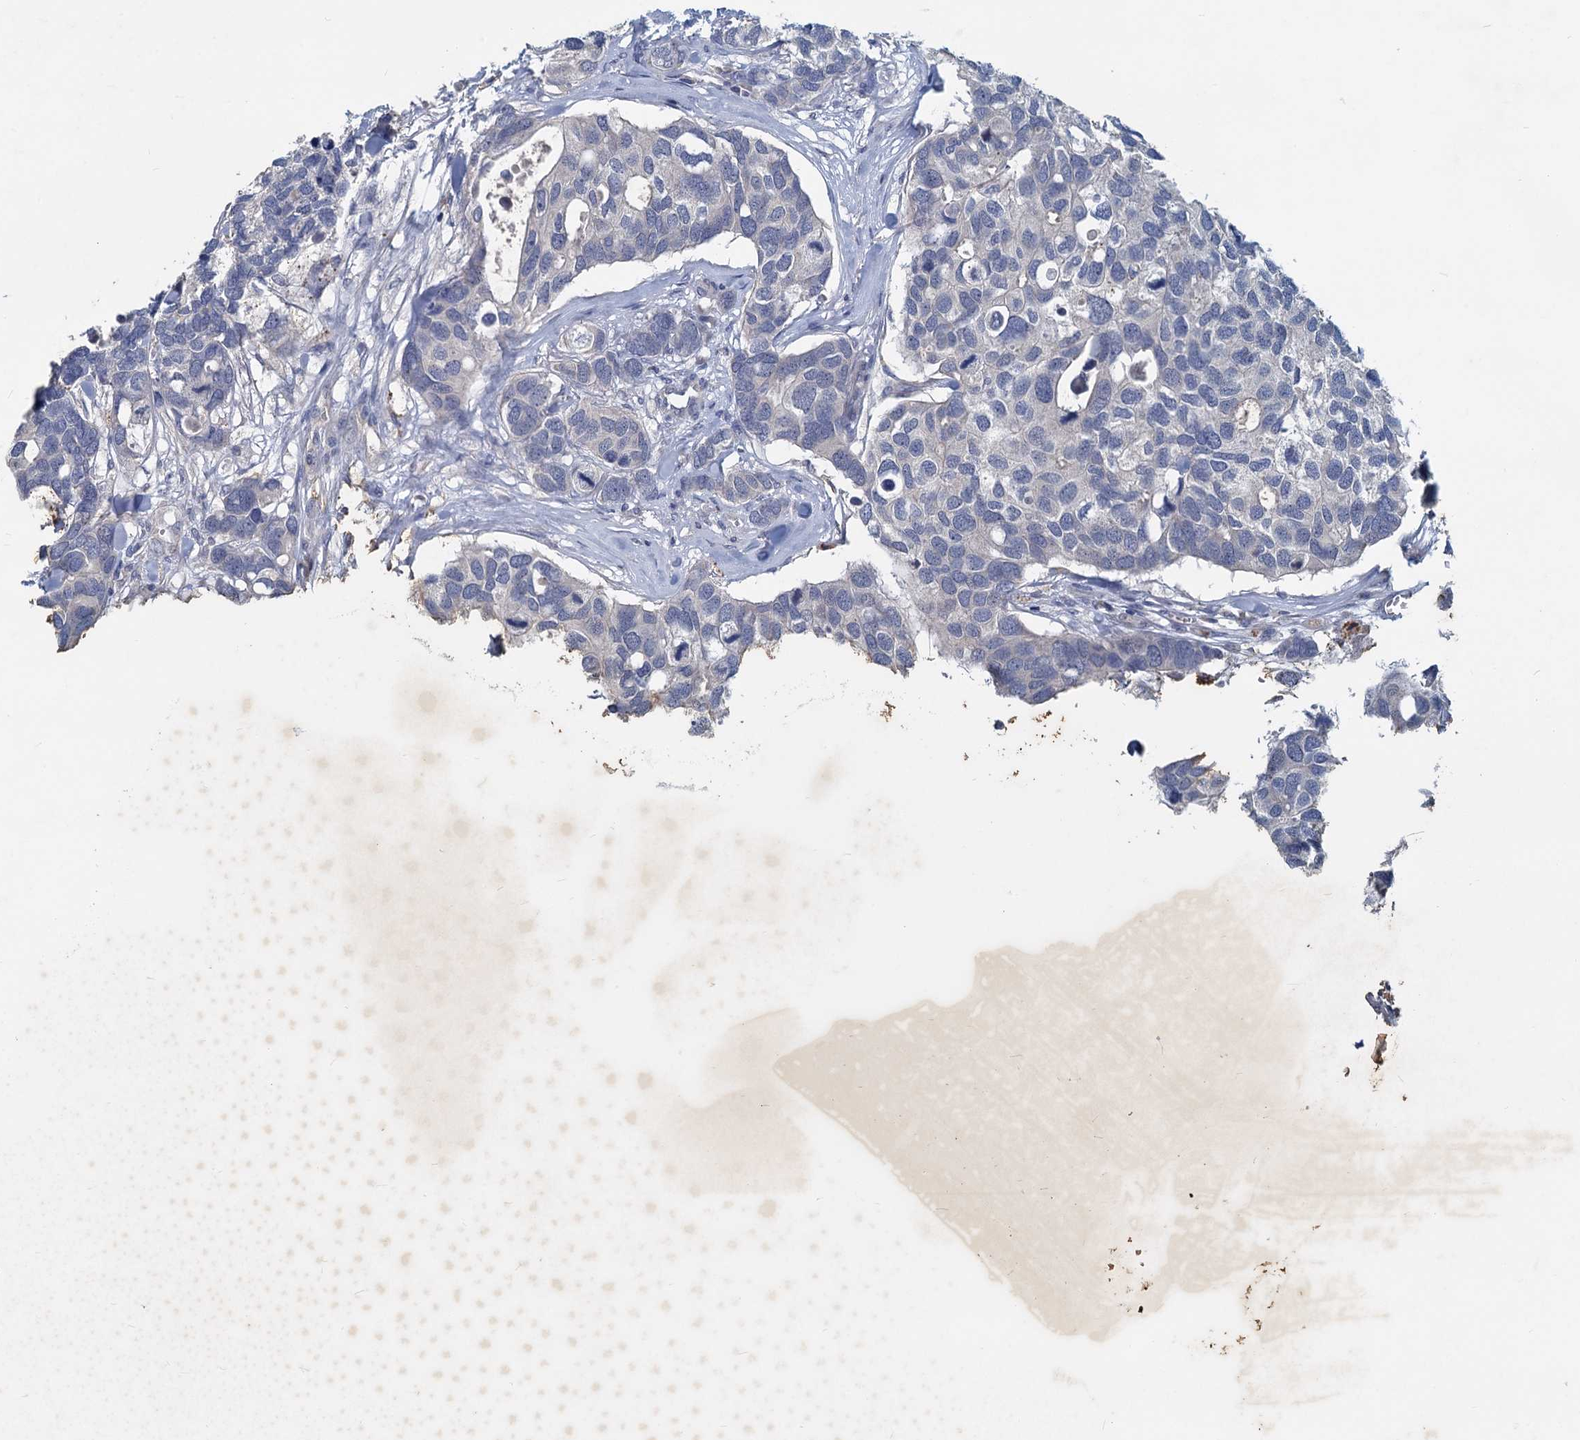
{"staining": {"intensity": "negative", "quantity": "none", "location": "none"}, "tissue": "breast cancer", "cell_type": "Tumor cells", "image_type": "cancer", "snomed": [{"axis": "morphology", "description": "Duct carcinoma"}, {"axis": "topography", "description": "Breast"}], "caption": "Tumor cells show no significant staining in breast cancer (intraductal carcinoma).", "gene": "SLC2A7", "patient": {"sex": "female", "age": 83}}